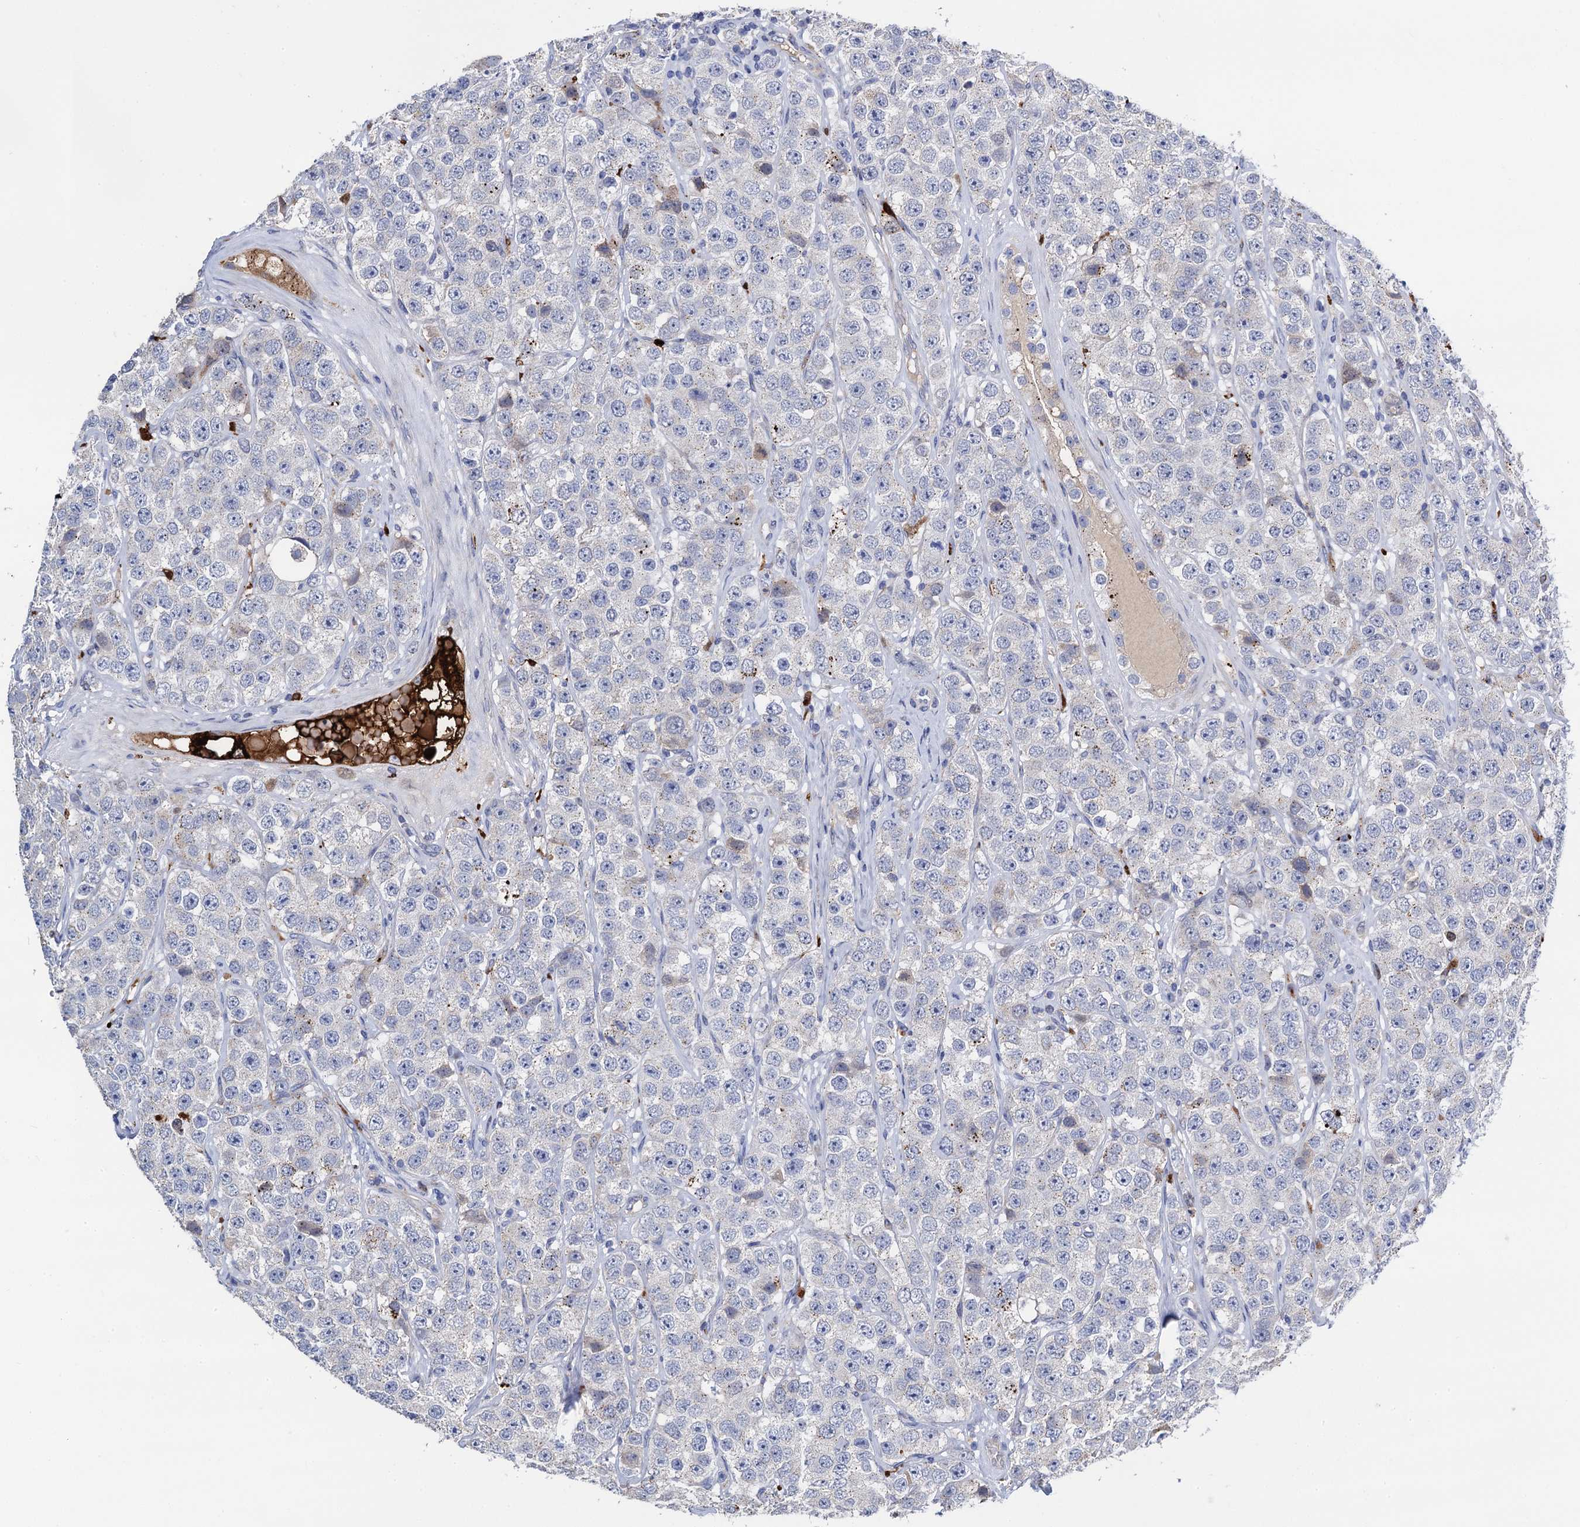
{"staining": {"intensity": "negative", "quantity": "none", "location": "none"}, "tissue": "testis cancer", "cell_type": "Tumor cells", "image_type": "cancer", "snomed": [{"axis": "morphology", "description": "Seminoma, NOS"}, {"axis": "topography", "description": "Testis"}], "caption": "This micrograph is of testis seminoma stained with IHC to label a protein in brown with the nuclei are counter-stained blue. There is no staining in tumor cells.", "gene": "FREM3", "patient": {"sex": "male", "age": 28}}